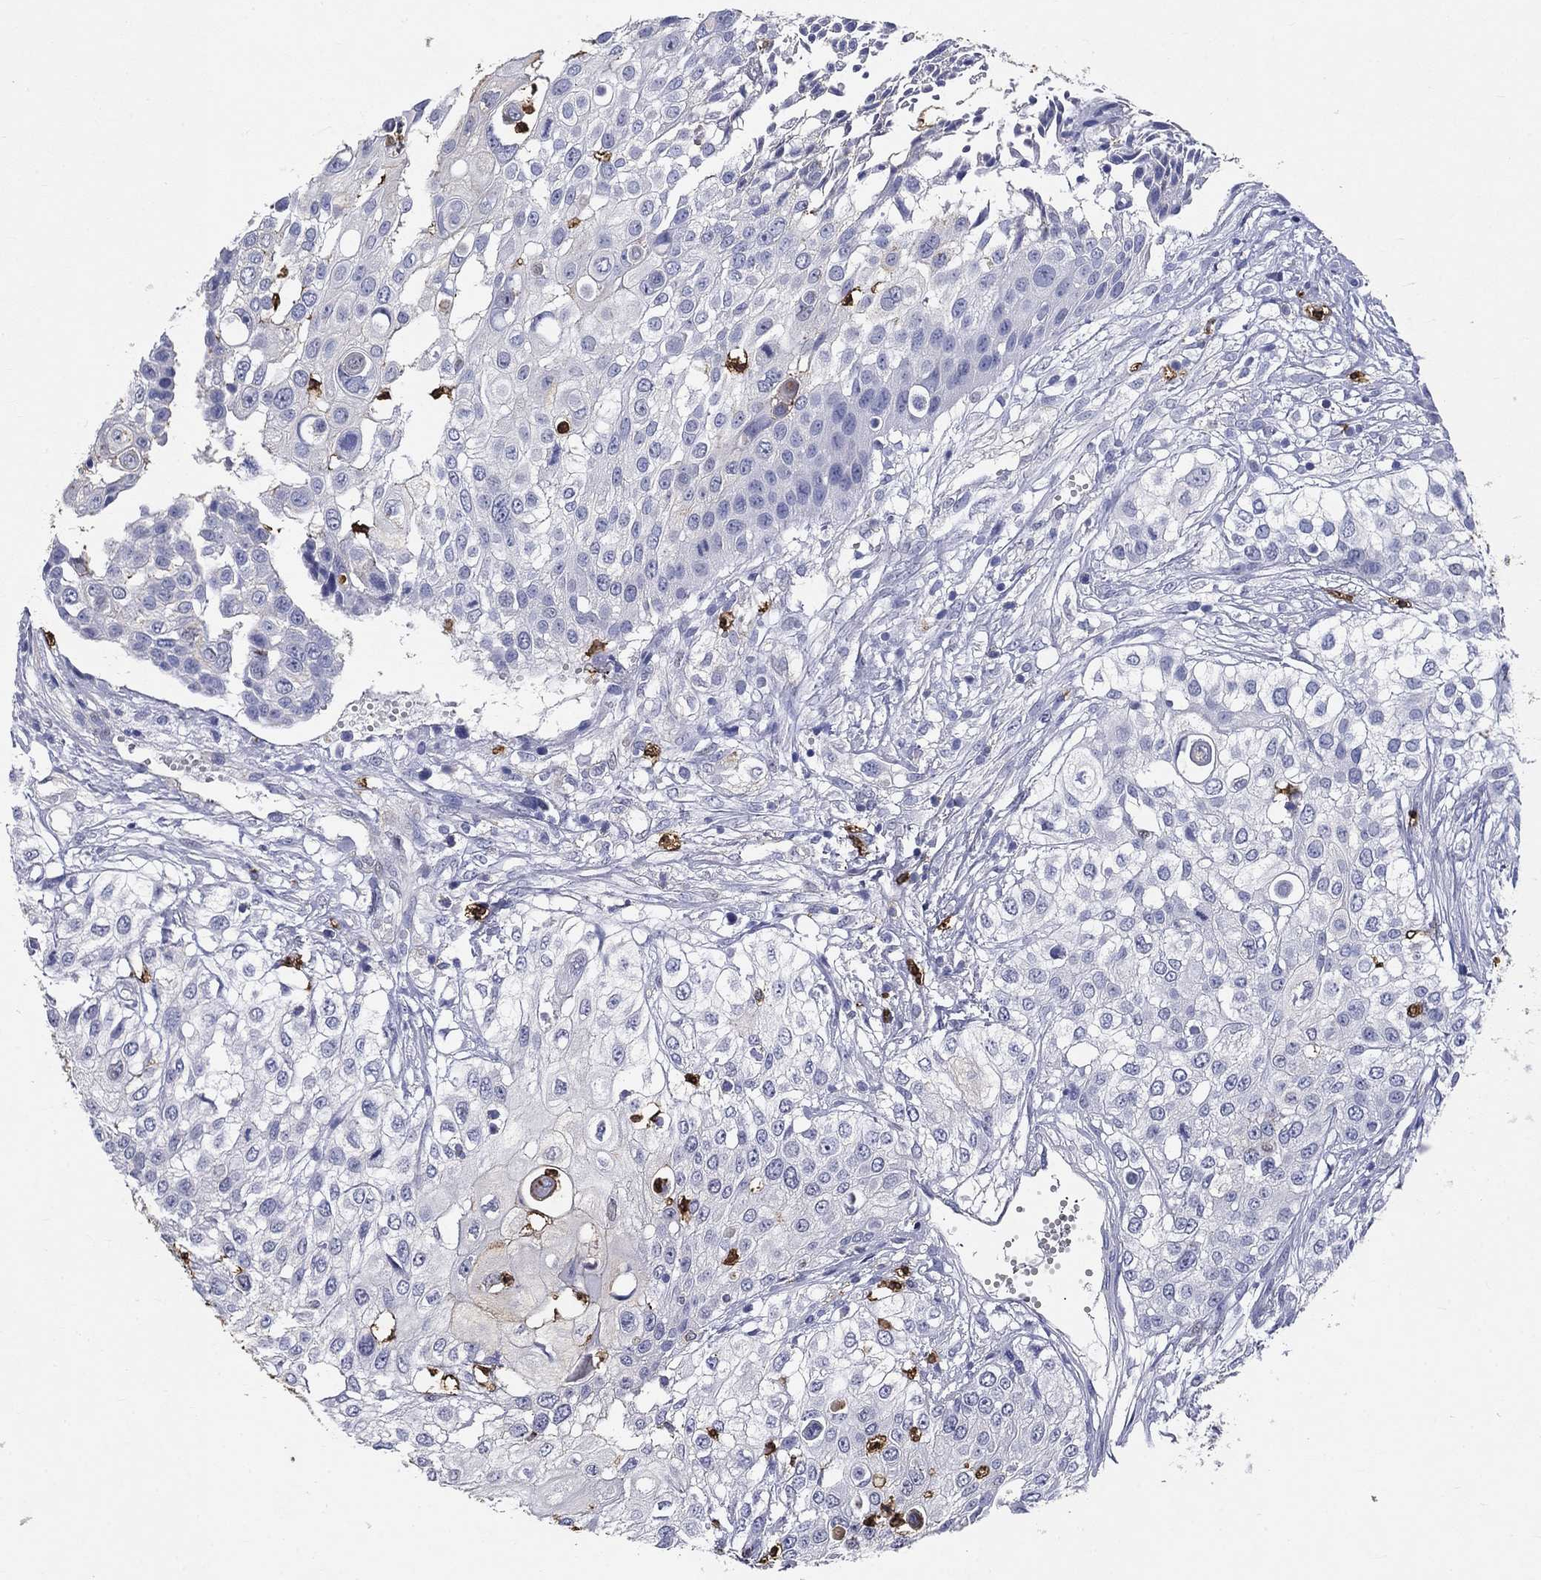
{"staining": {"intensity": "negative", "quantity": "none", "location": "none"}, "tissue": "urothelial cancer", "cell_type": "Tumor cells", "image_type": "cancer", "snomed": [{"axis": "morphology", "description": "Urothelial carcinoma, High grade"}, {"axis": "topography", "description": "Urinary bladder"}], "caption": "Immunohistochemical staining of human urothelial cancer exhibits no significant staining in tumor cells.", "gene": "IGSF8", "patient": {"sex": "female", "age": 79}}